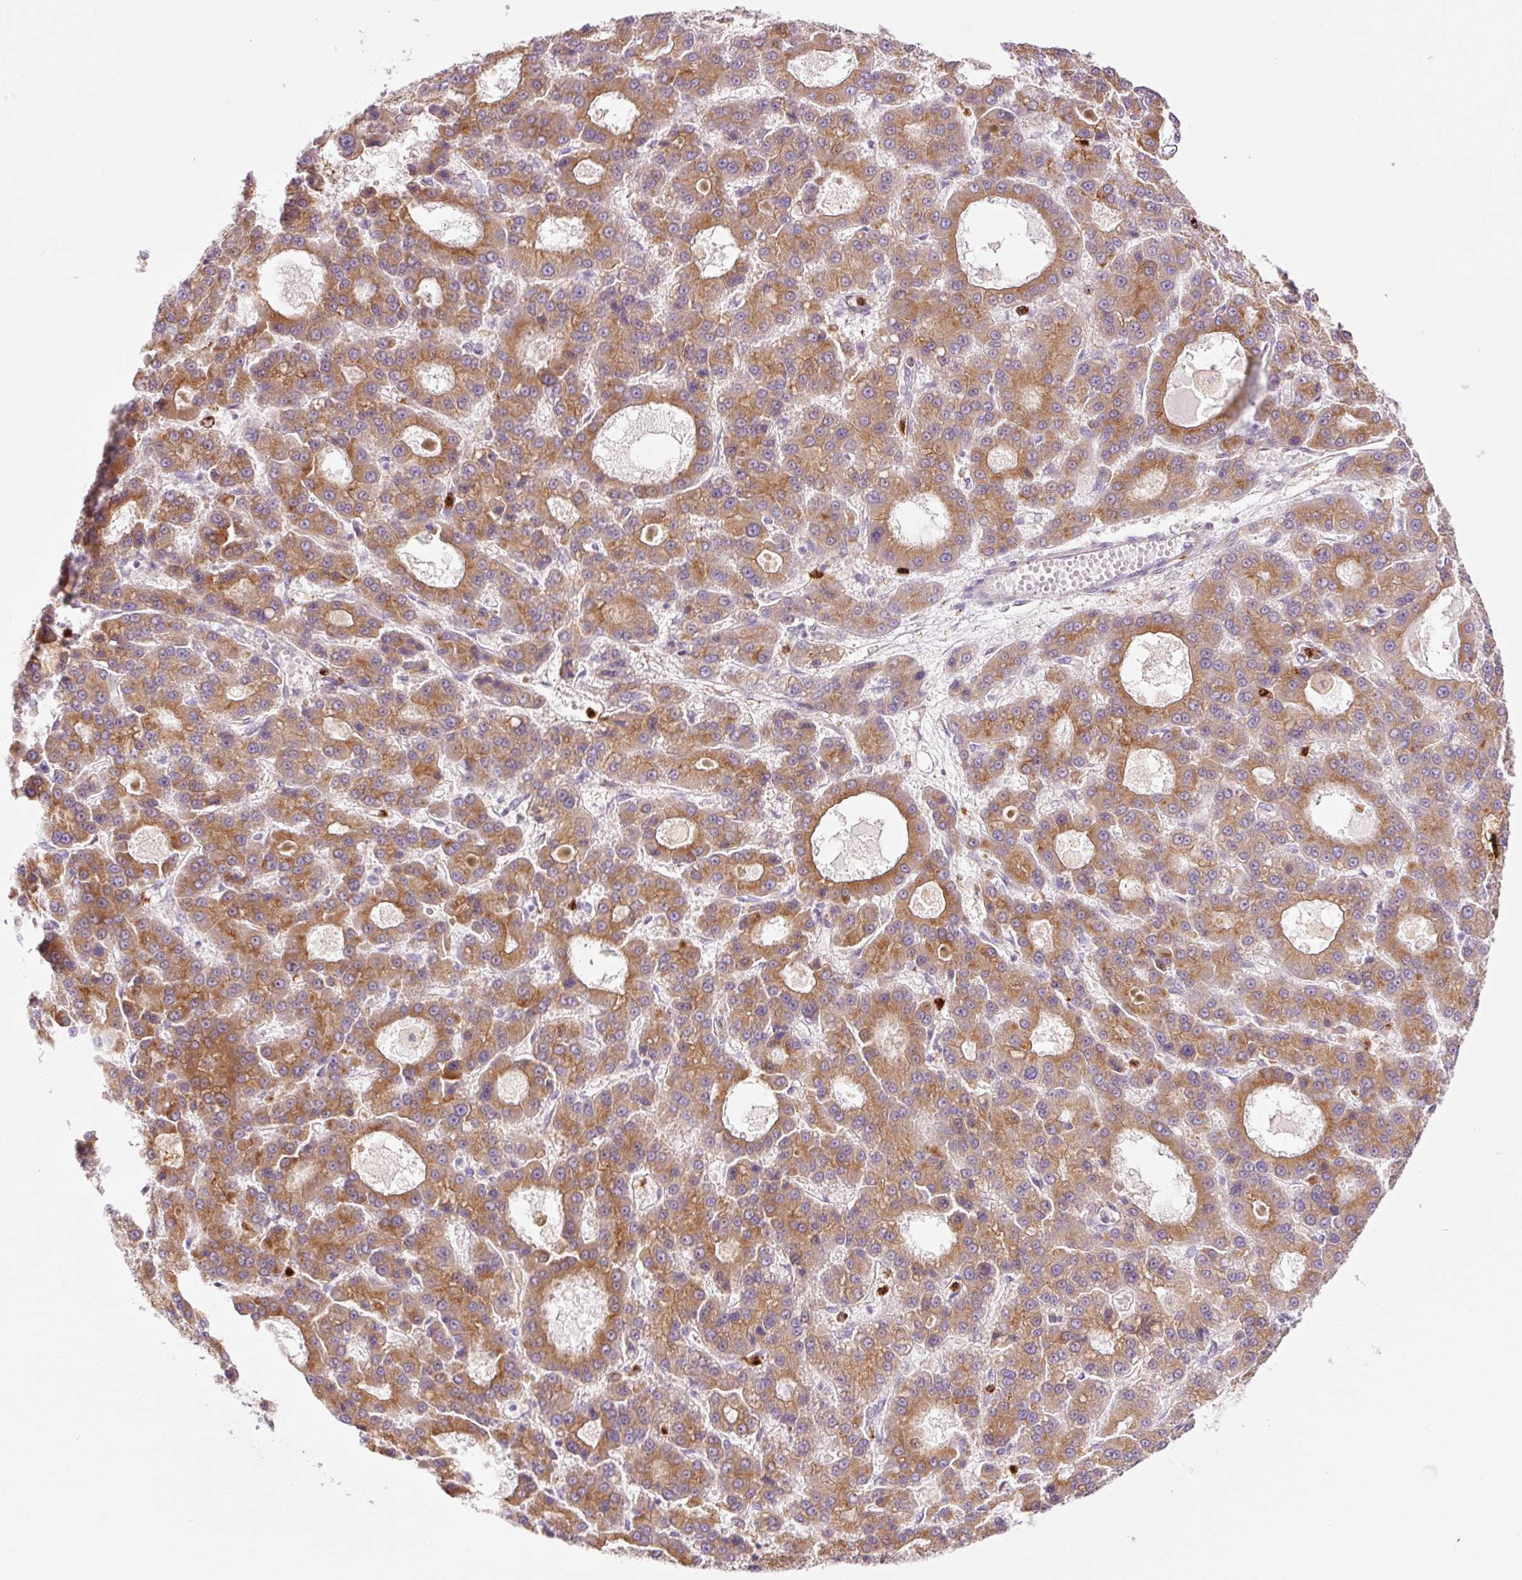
{"staining": {"intensity": "moderate", "quantity": ">75%", "location": "cytoplasmic/membranous"}, "tissue": "liver cancer", "cell_type": "Tumor cells", "image_type": "cancer", "snomed": [{"axis": "morphology", "description": "Carcinoma, Hepatocellular, NOS"}, {"axis": "topography", "description": "Liver"}], "caption": "Liver hepatocellular carcinoma tissue exhibits moderate cytoplasmic/membranous expression in approximately >75% of tumor cells", "gene": "SH2D6", "patient": {"sex": "male", "age": 70}}